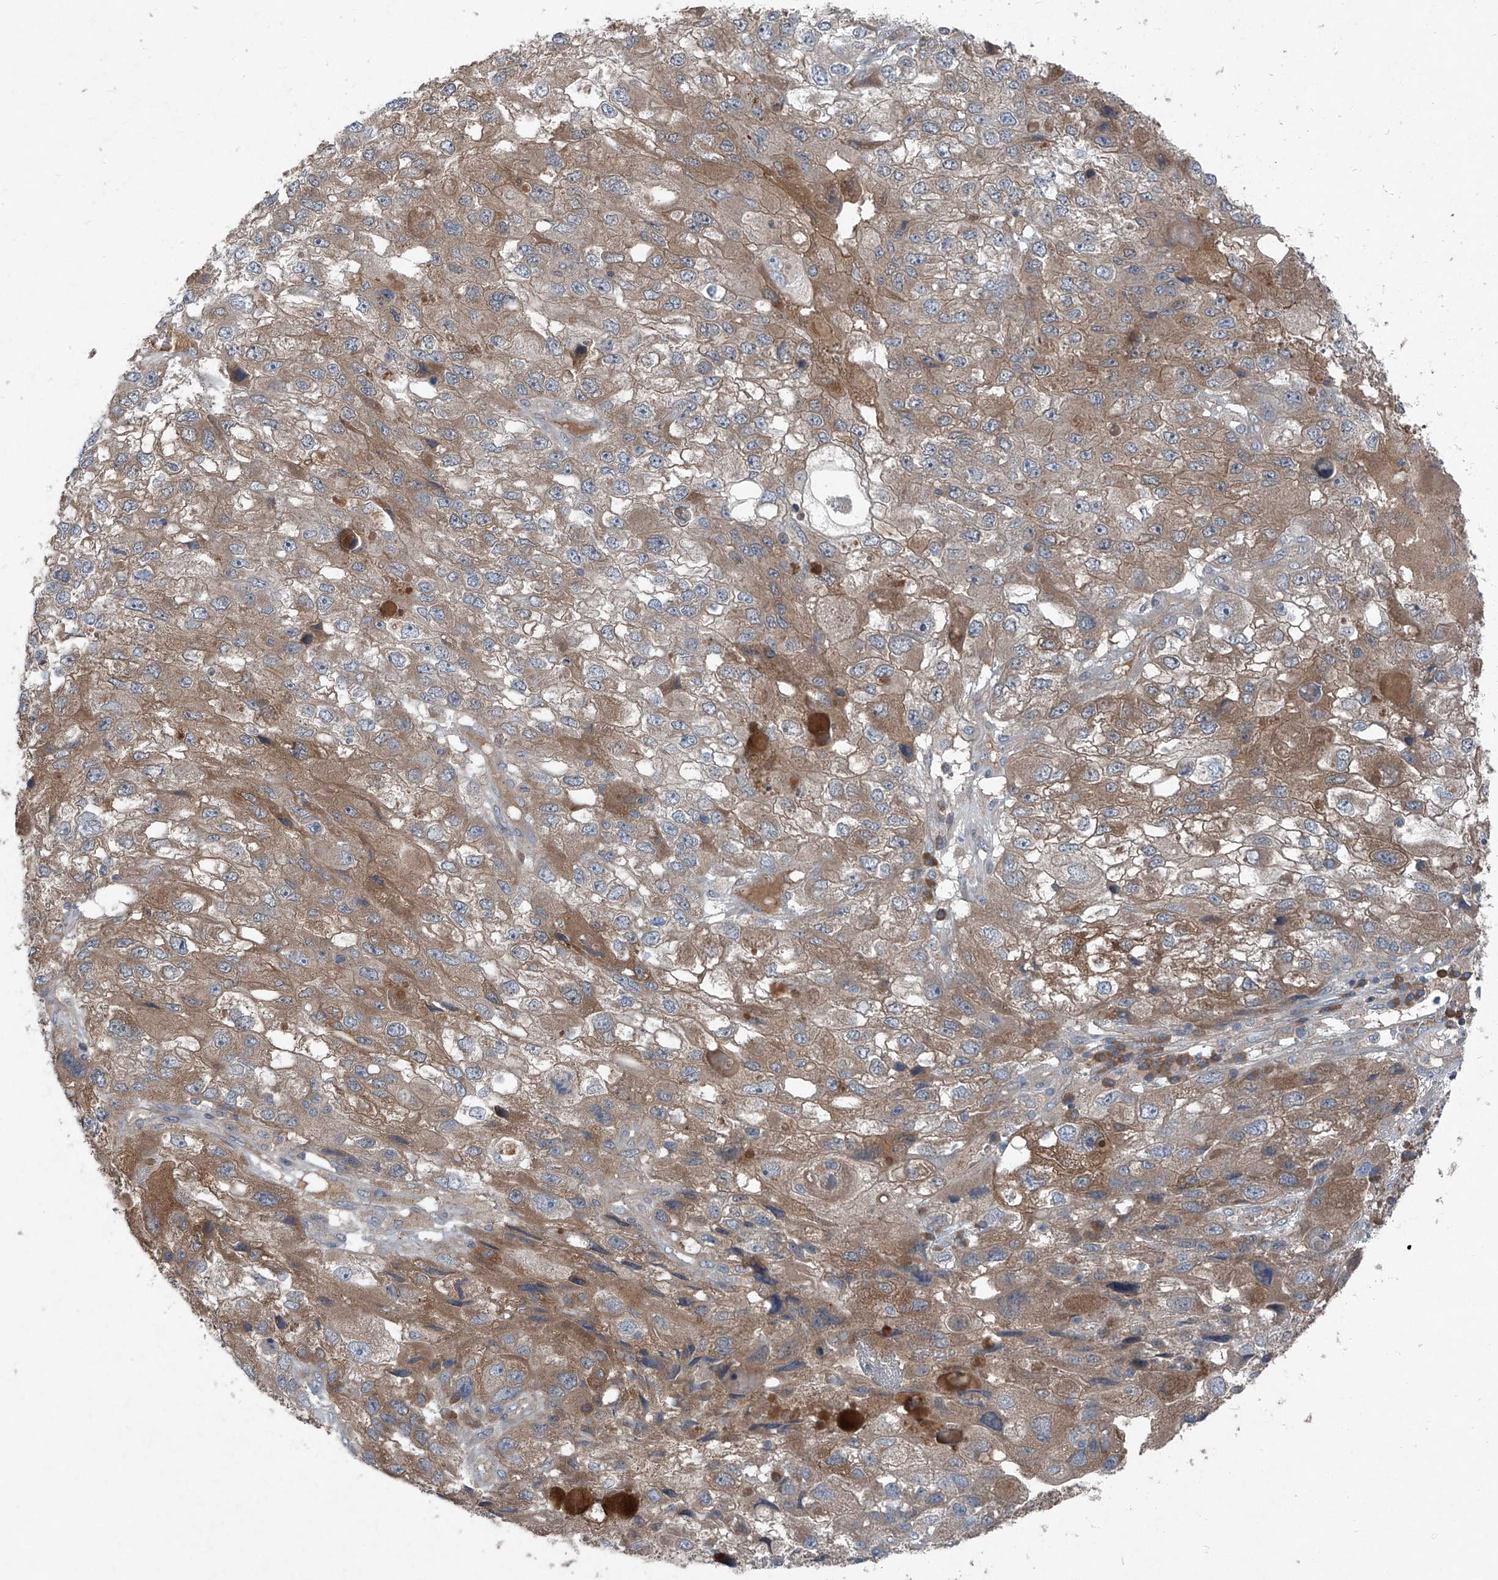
{"staining": {"intensity": "moderate", "quantity": "25%-75%", "location": "cytoplasmic/membranous"}, "tissue": "endometrial cancer", "cell_type": "Tumor cells", "image_type": "cancer", "snomed": [{"axis": "morphology", "description": "Adenocarcinoma, NOS"}, {"axis": "topography", "description": "Endometrium"}], "caption": "Brown immunohistochemical staining in human endometrial cancer demonstrates moderate cytoplasmic/membranous staining in approximately 25%-75% of tumor cells.", "gene": "FOXRED2", "patient": {"sex": "female", "age": 49}}